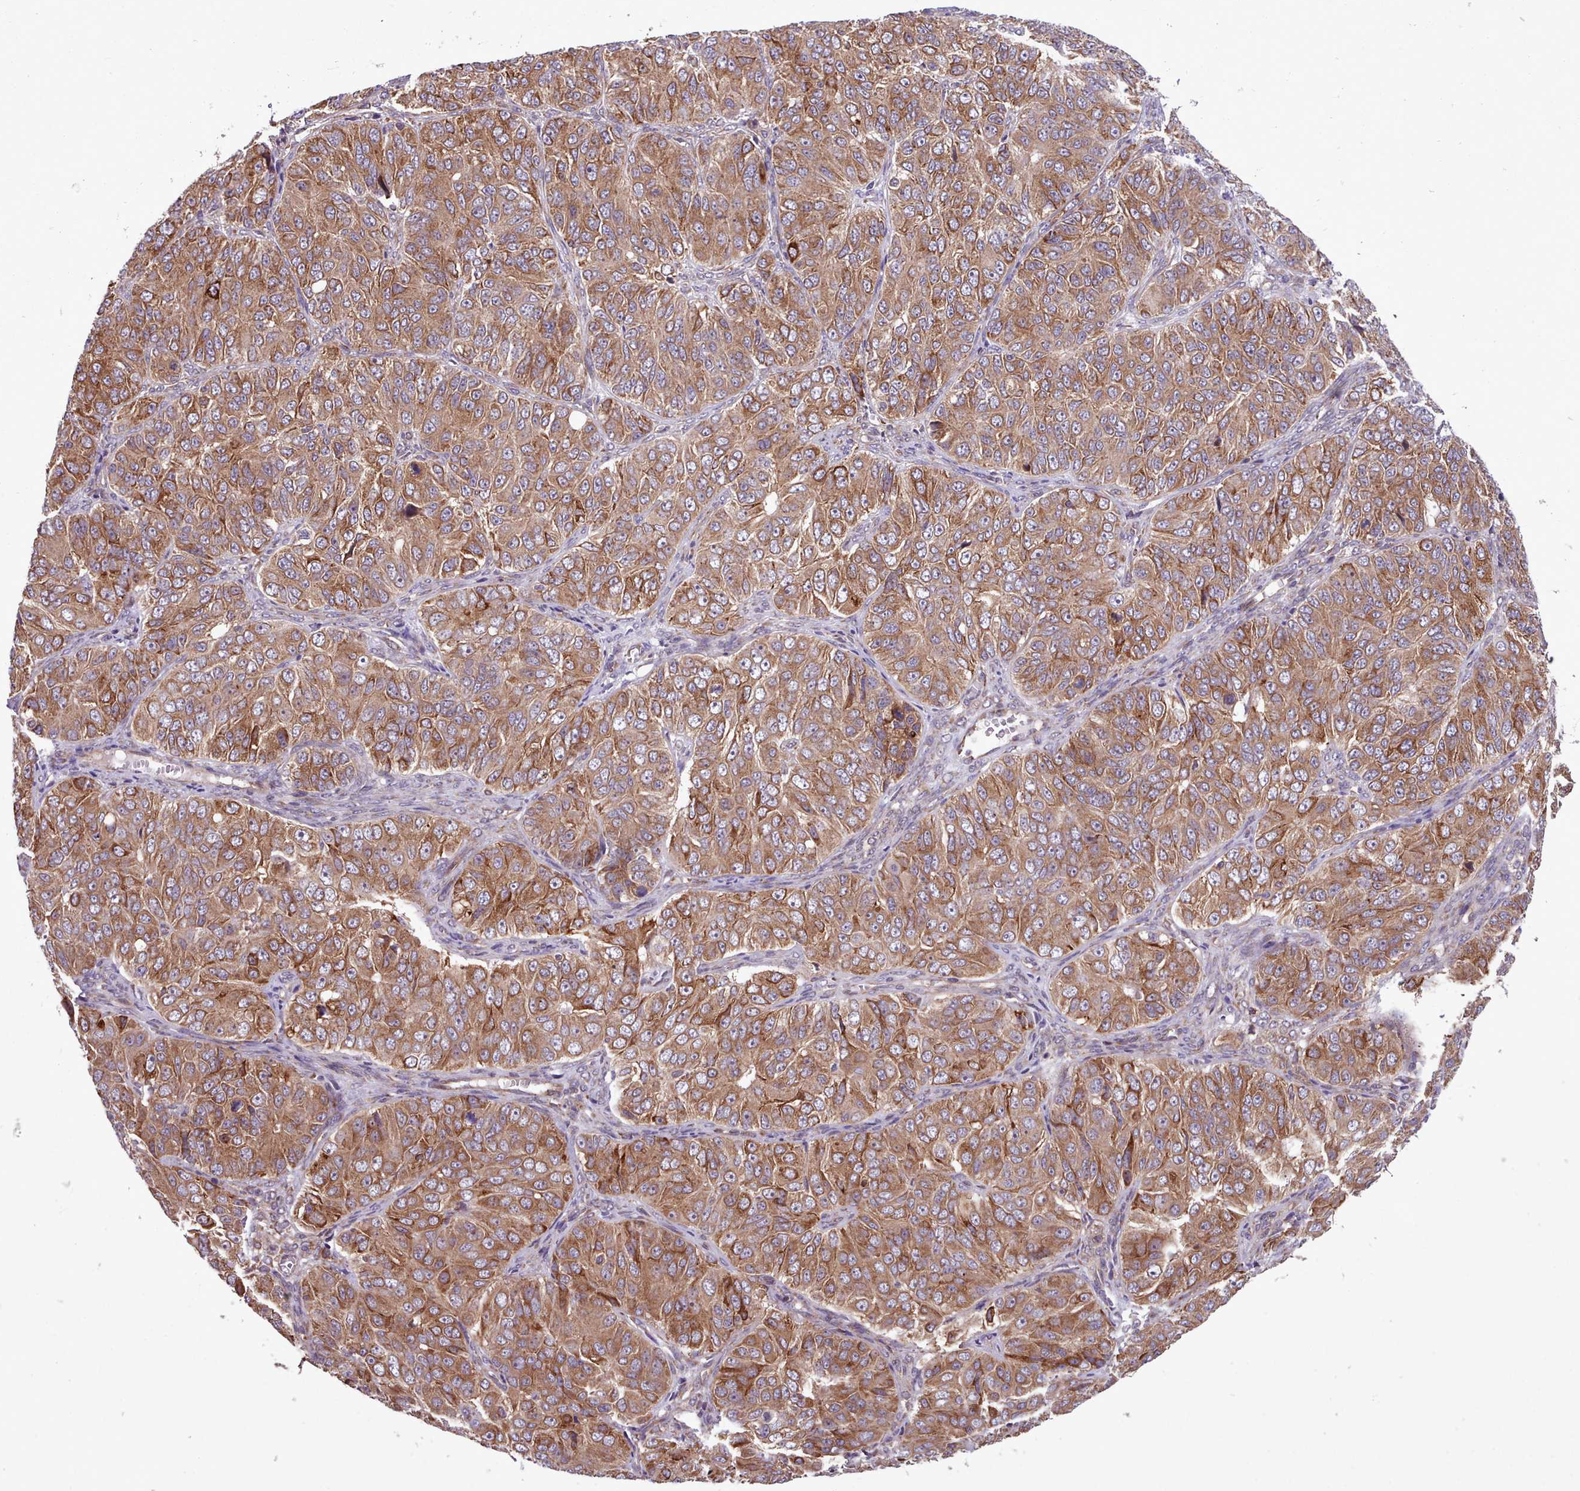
{"staining": {"intensity": "strong", "quantity": ">75%", "location": "cytoplasmic/membranous"}, "tissue": "ovarian cancer", "cell_type": "Tumor cells", "image_type": "cancer", "snomed": [{"axis": "morphology", "description": "Carcinoma, endometroid"}, {"axis": "topography", "description": "Ovary"}], "caption": "Human ovarian cancer (endometroid carcinoma) stained with a brown dye demonstrates strong cytoplasmic/membranous positive positivity in approximately >75% of tumor cells.", "gene": "TTLL3", "patient": {"sex": "female", "age": 51}}